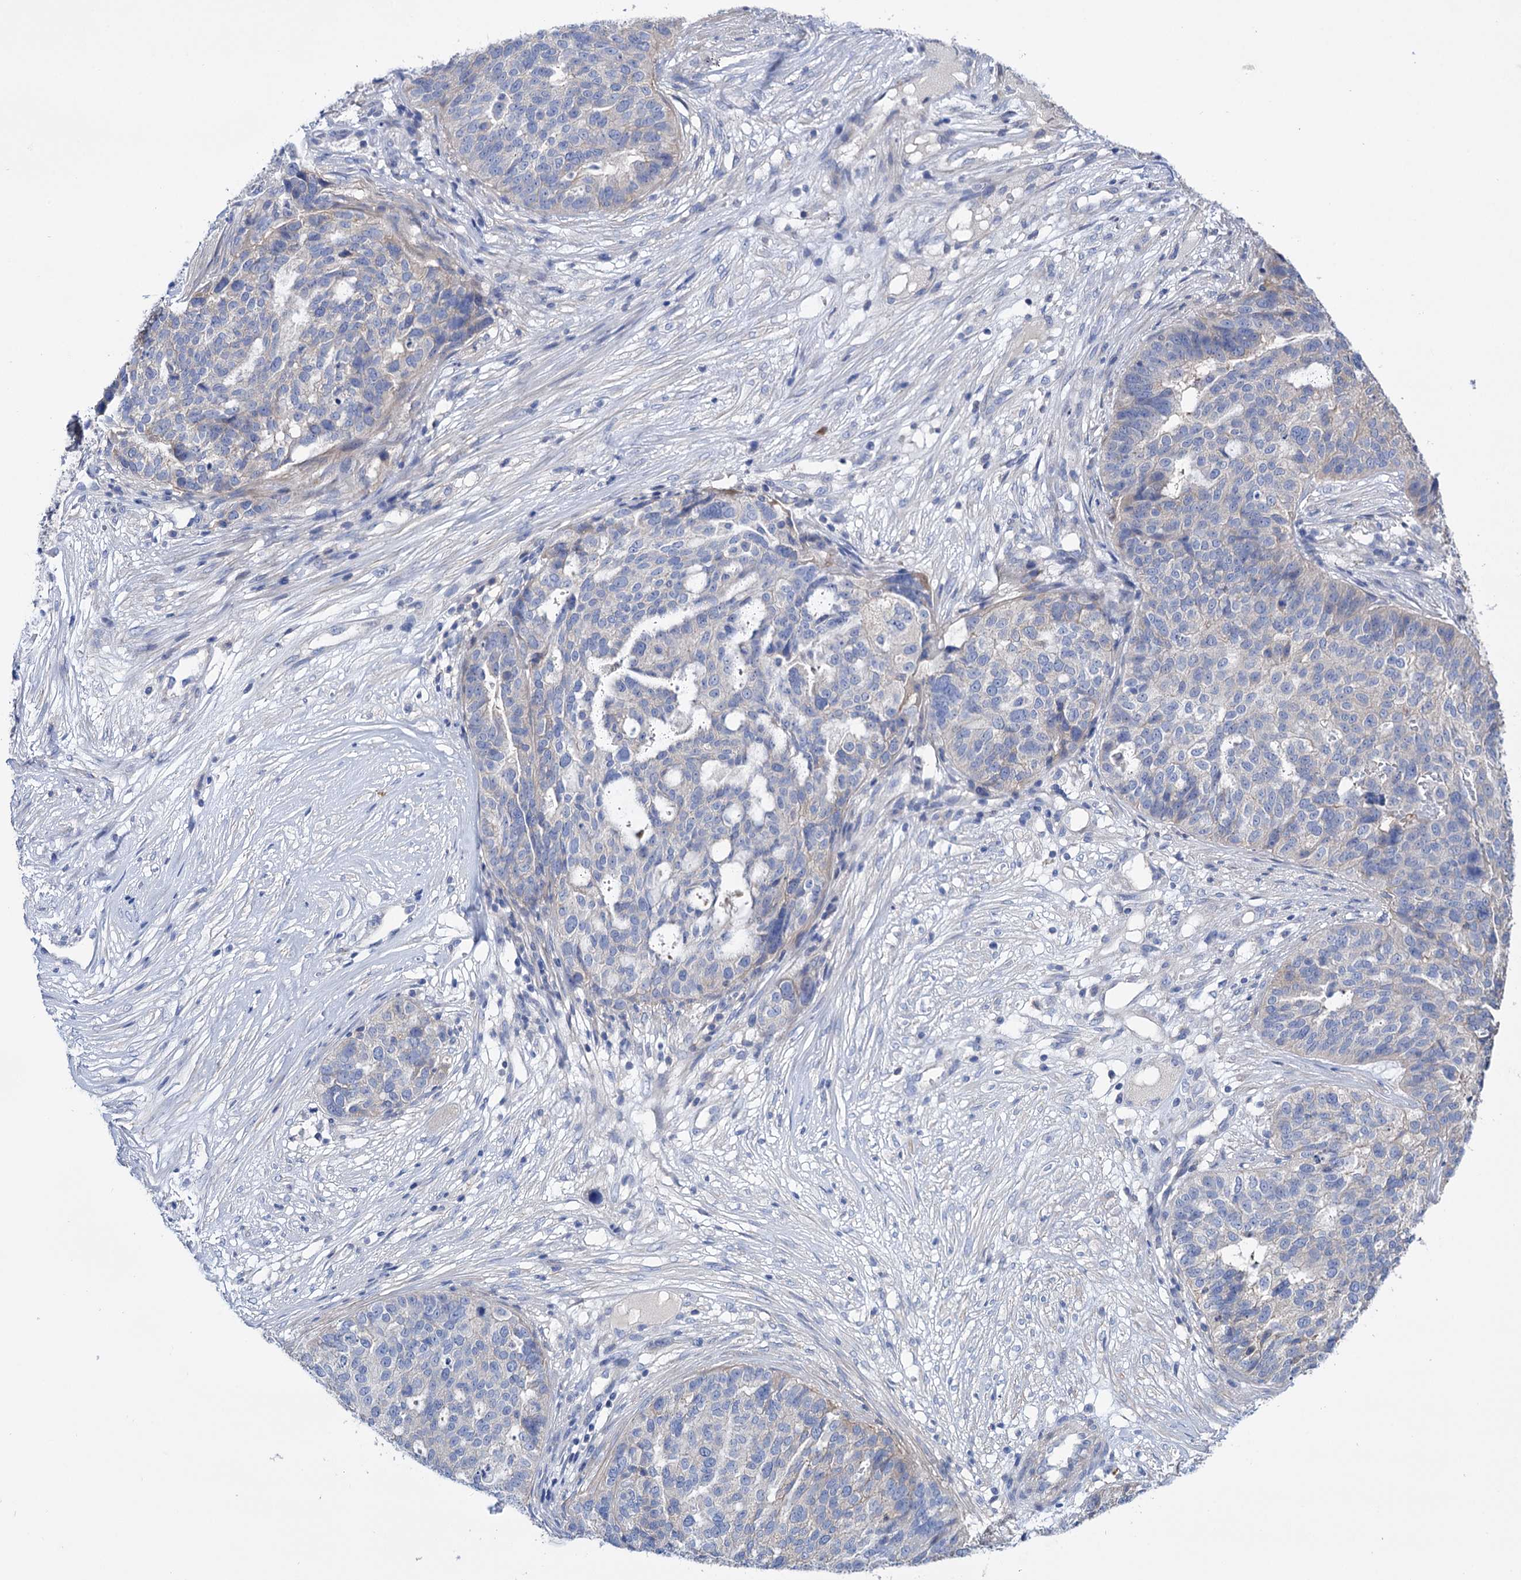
{"staining": {"intensity": "negative", "quantity": "none", "location": "none"}, "tissue": "ovarian cancer", "cell_type": "Tumor cells", "image_type": "cancer", "snomed": [{"axis": "morphology", "description": "Cystadenocarcinoma, serous, NOS"}, {"axis": "topography", "description": "Ovary"}], "caption": "IHC micrograph of serous cystadenocarcinoma (ovarian) stained for a protein (brown), which demonstrates no positivity in tumor cells.", "gene": "BBS4", "patient": {"sex": "female", "age": 59}}